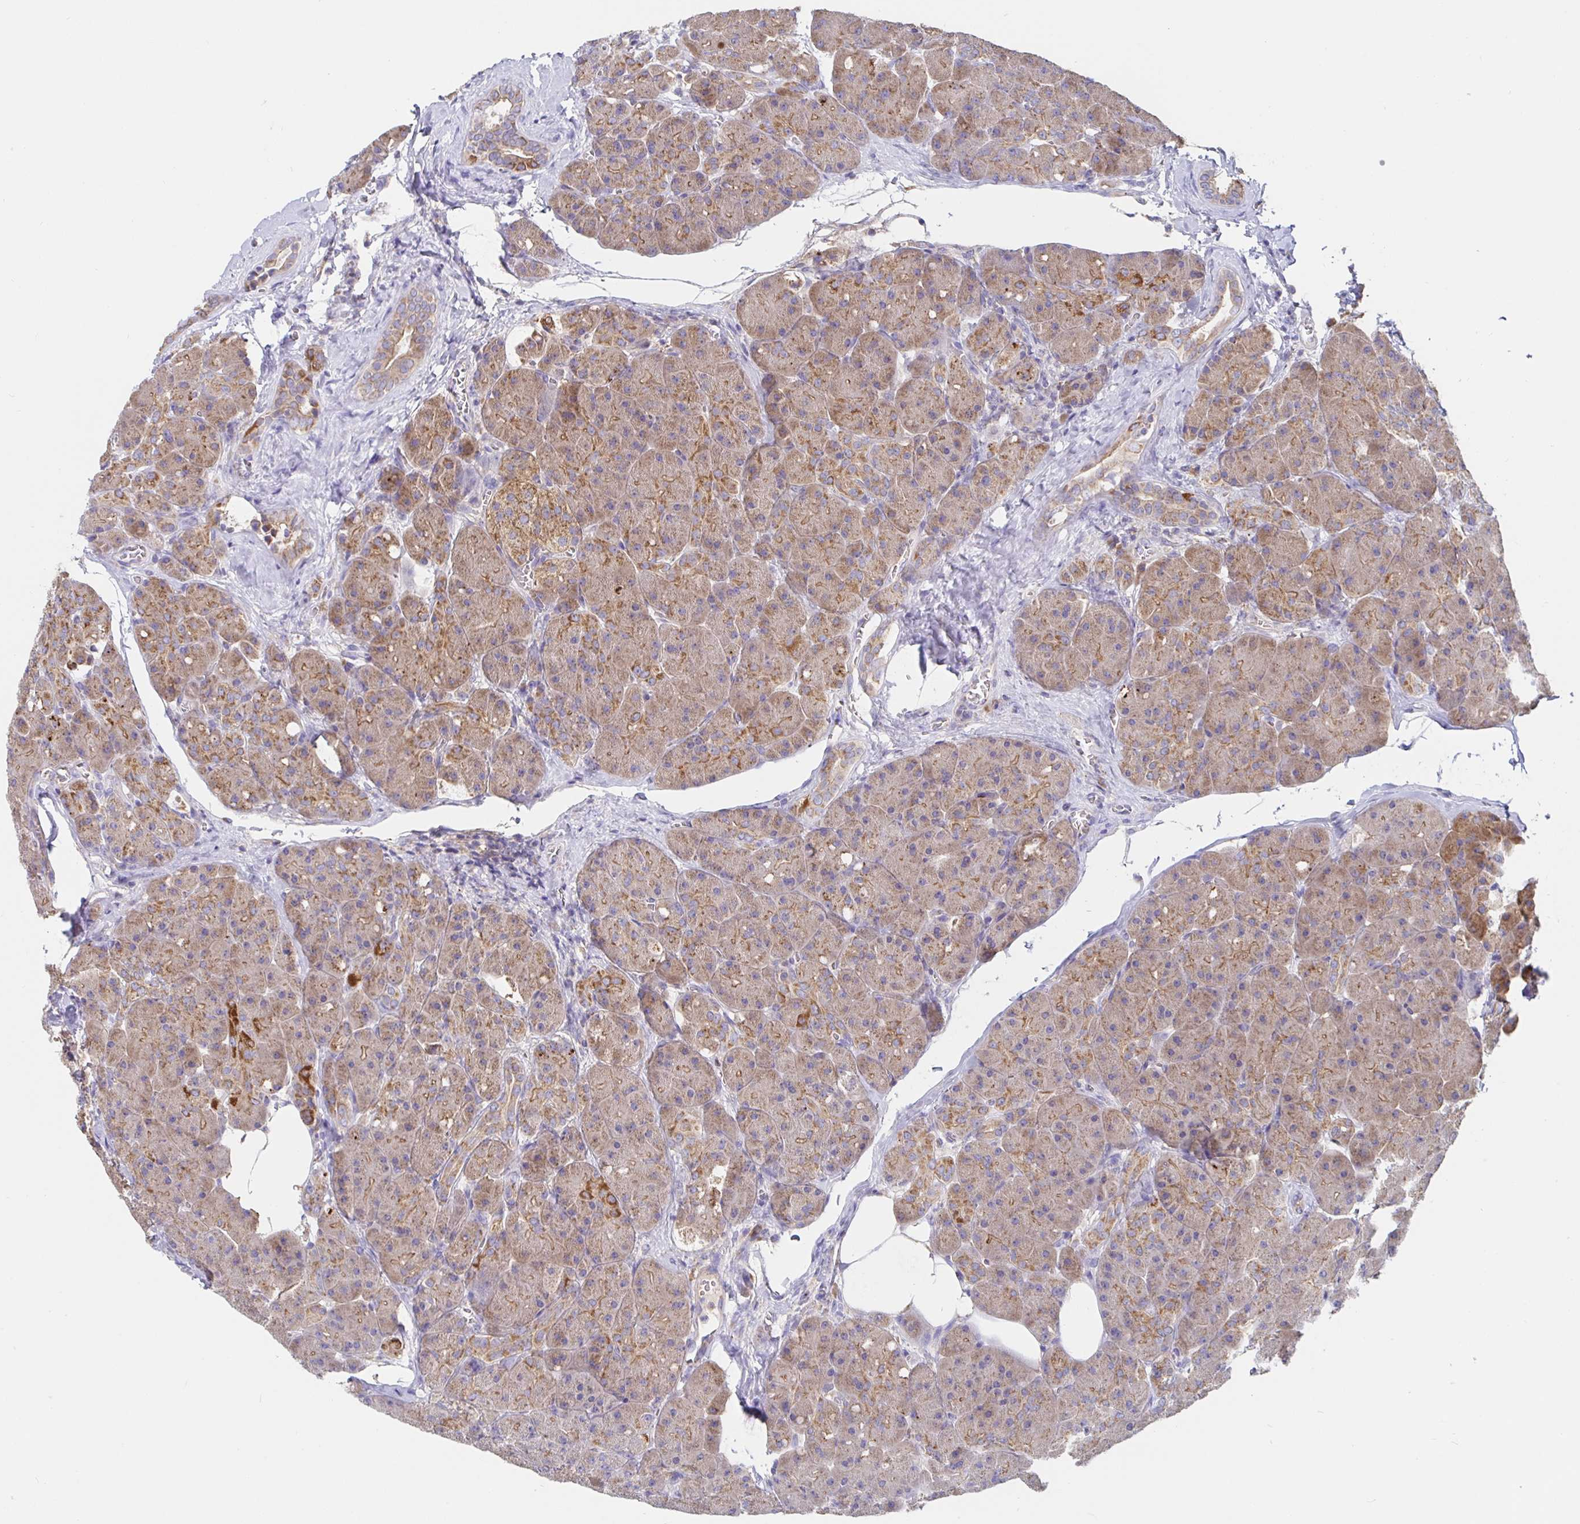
{"staining": {"intensity": "moderate", "quantity": "<25%", "location": "cytoplasmic/membranous"}, "tissue": "pancreas", "cell_type": "Exocrine glandular cells", "image_type": "normal", "snomed": [{"axis": "morphology", "description": "Normal tissue, NOS"}, {"axis": "topography", "description": "Pancreas"}], "caption": "Moderate cytoplasmic/membranous positivity is present in about <25% of exocrine glandular cells in unremarkable pancreas. Ihc stains the protein of interest in brown and the nuclei are stained blue.", "gene": "PRDX3", "patient": {"sex": "male", "age": 55}}